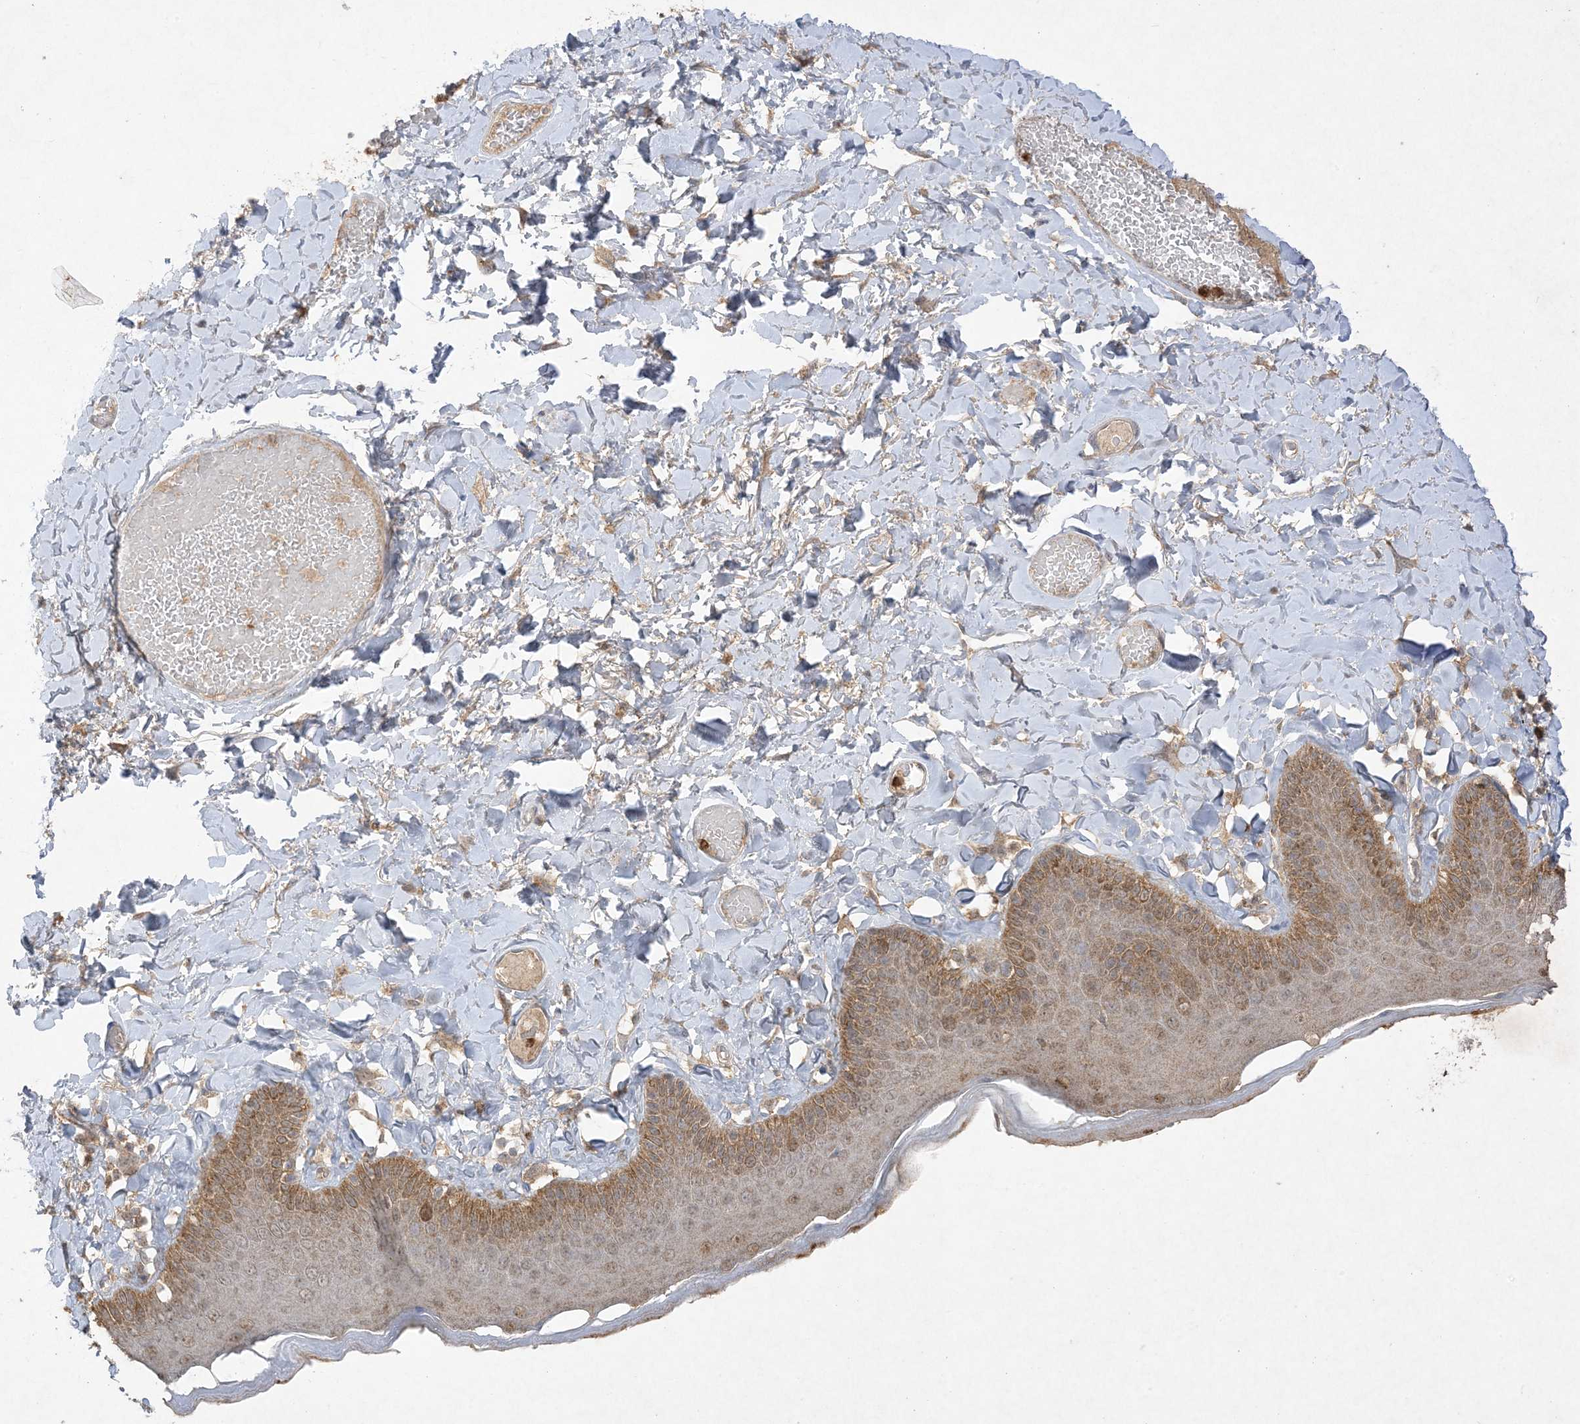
{"staining": {"intensity": "moderate", "quantity": "25%-75%", "location": "cytoplasmic/membranous"}, "tissue": "skin", "cell_type": "Epidermal cells", "image_type": "normal", "snomed": [{"axis": "morphology", "description": "Normal tissue, NOS"}, {"axis": "topography", "description": "Anal"}], "caption": "This photomicrograph reveals benign skin stained with IHC to label a protein in brown. The cytoplasmic/membranous of epidermal cells show moderate positivity for the protein. Nuclei are counter-stained blue.", "gene": "UBE2C", "patient": {"sex": "male", "age": 69}}